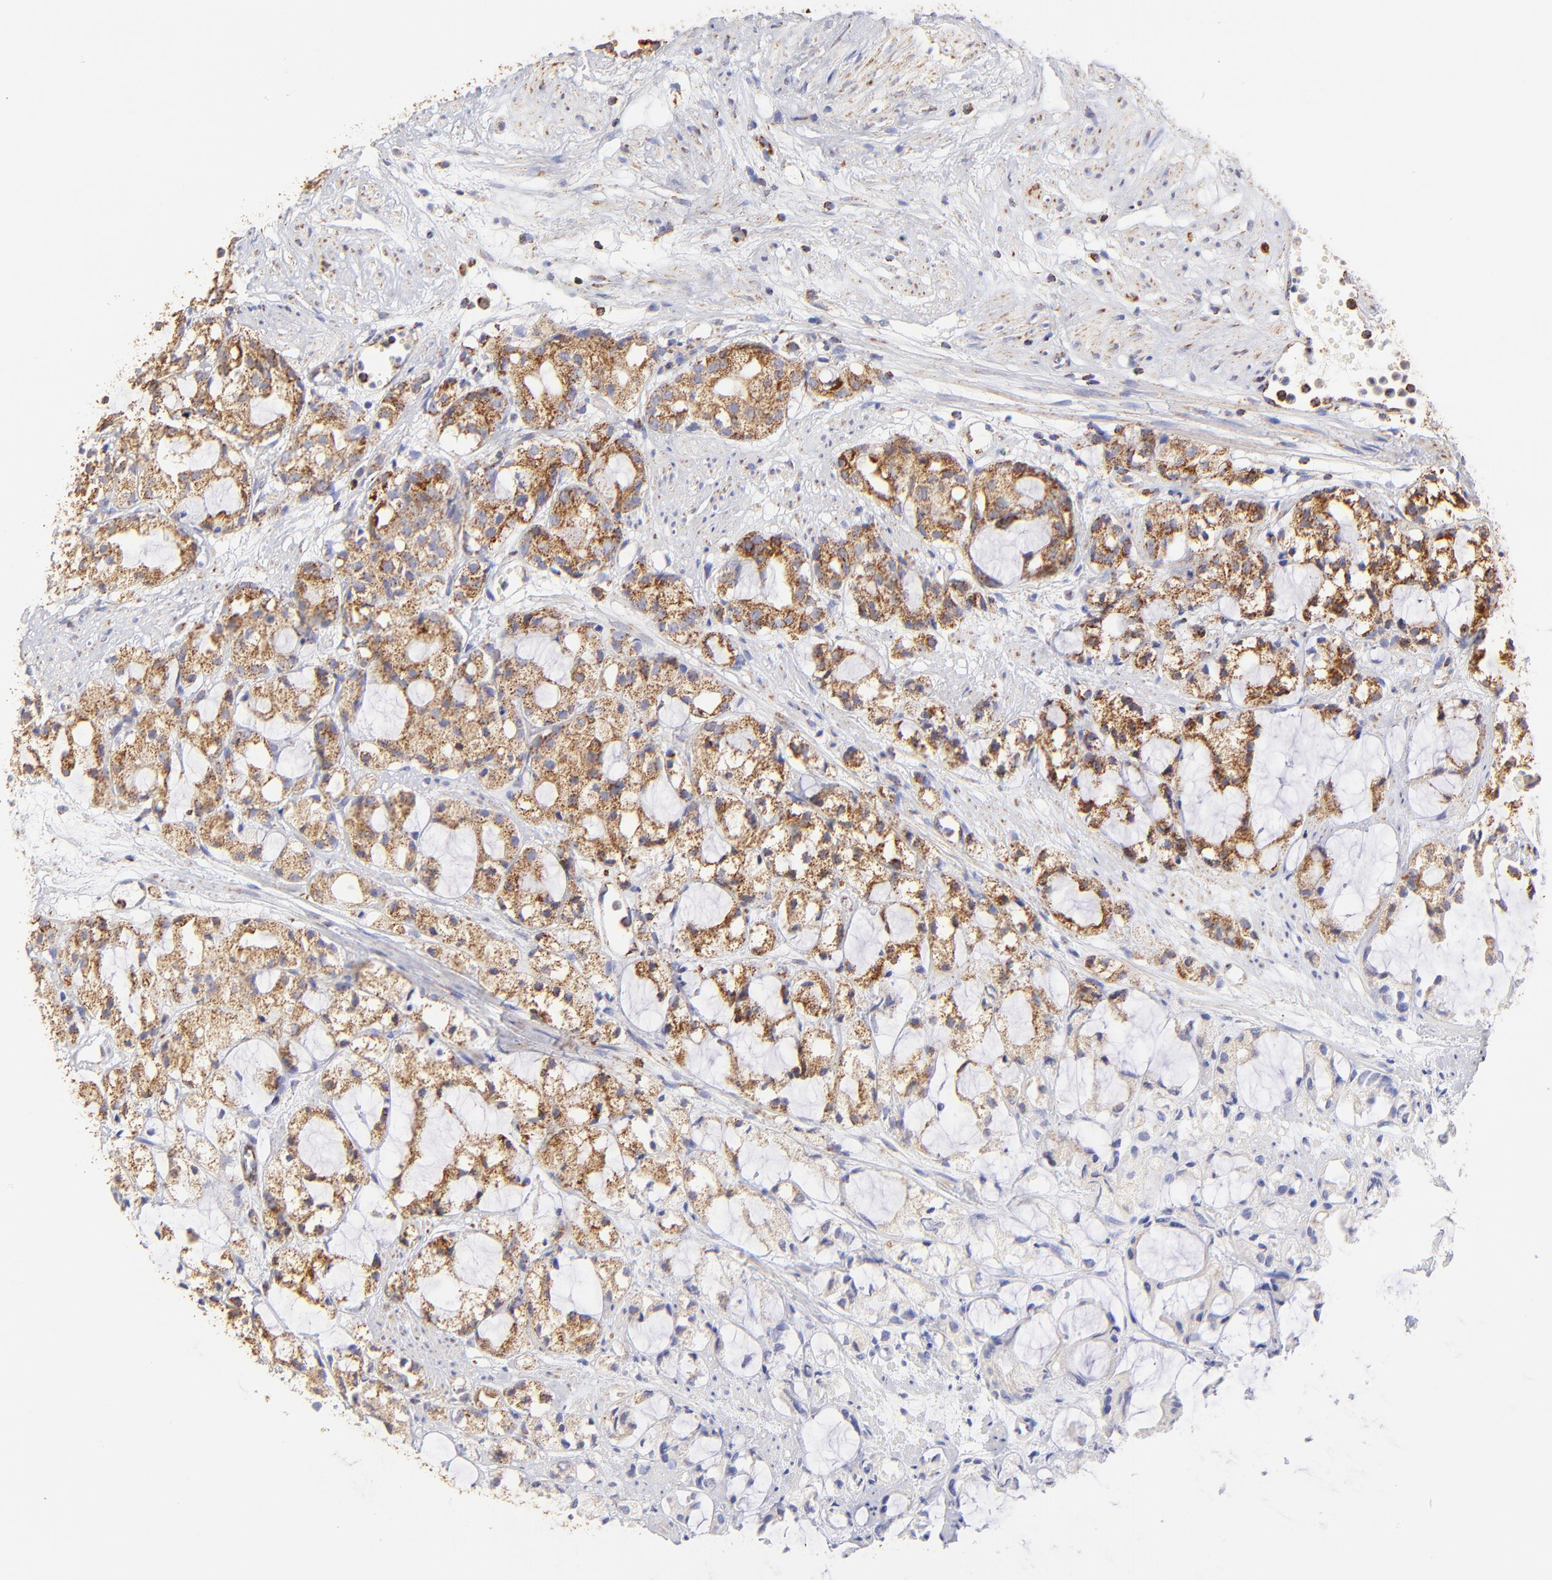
{"staining": {"intensity": "moderate", "quantity": ">75%", "location": "cytoplasmic/membranous"}, "tissue": "prostate cancer", "cell_type": "Tumor cells", "image_type": "cancer", "snomed": [{"axis": "morphology", "description": "Adenocarcinoma, High grade"}, {"axis": "topography", "description": "Prostate"}], "caption": "High-grade adenocarcinoma (prostate) stained for a protein exhibits moderate cytoplasmic/membranous positivity in tumor cells.", "gene": "ECH1", "patient": {"sex": "male", "age": 85}}